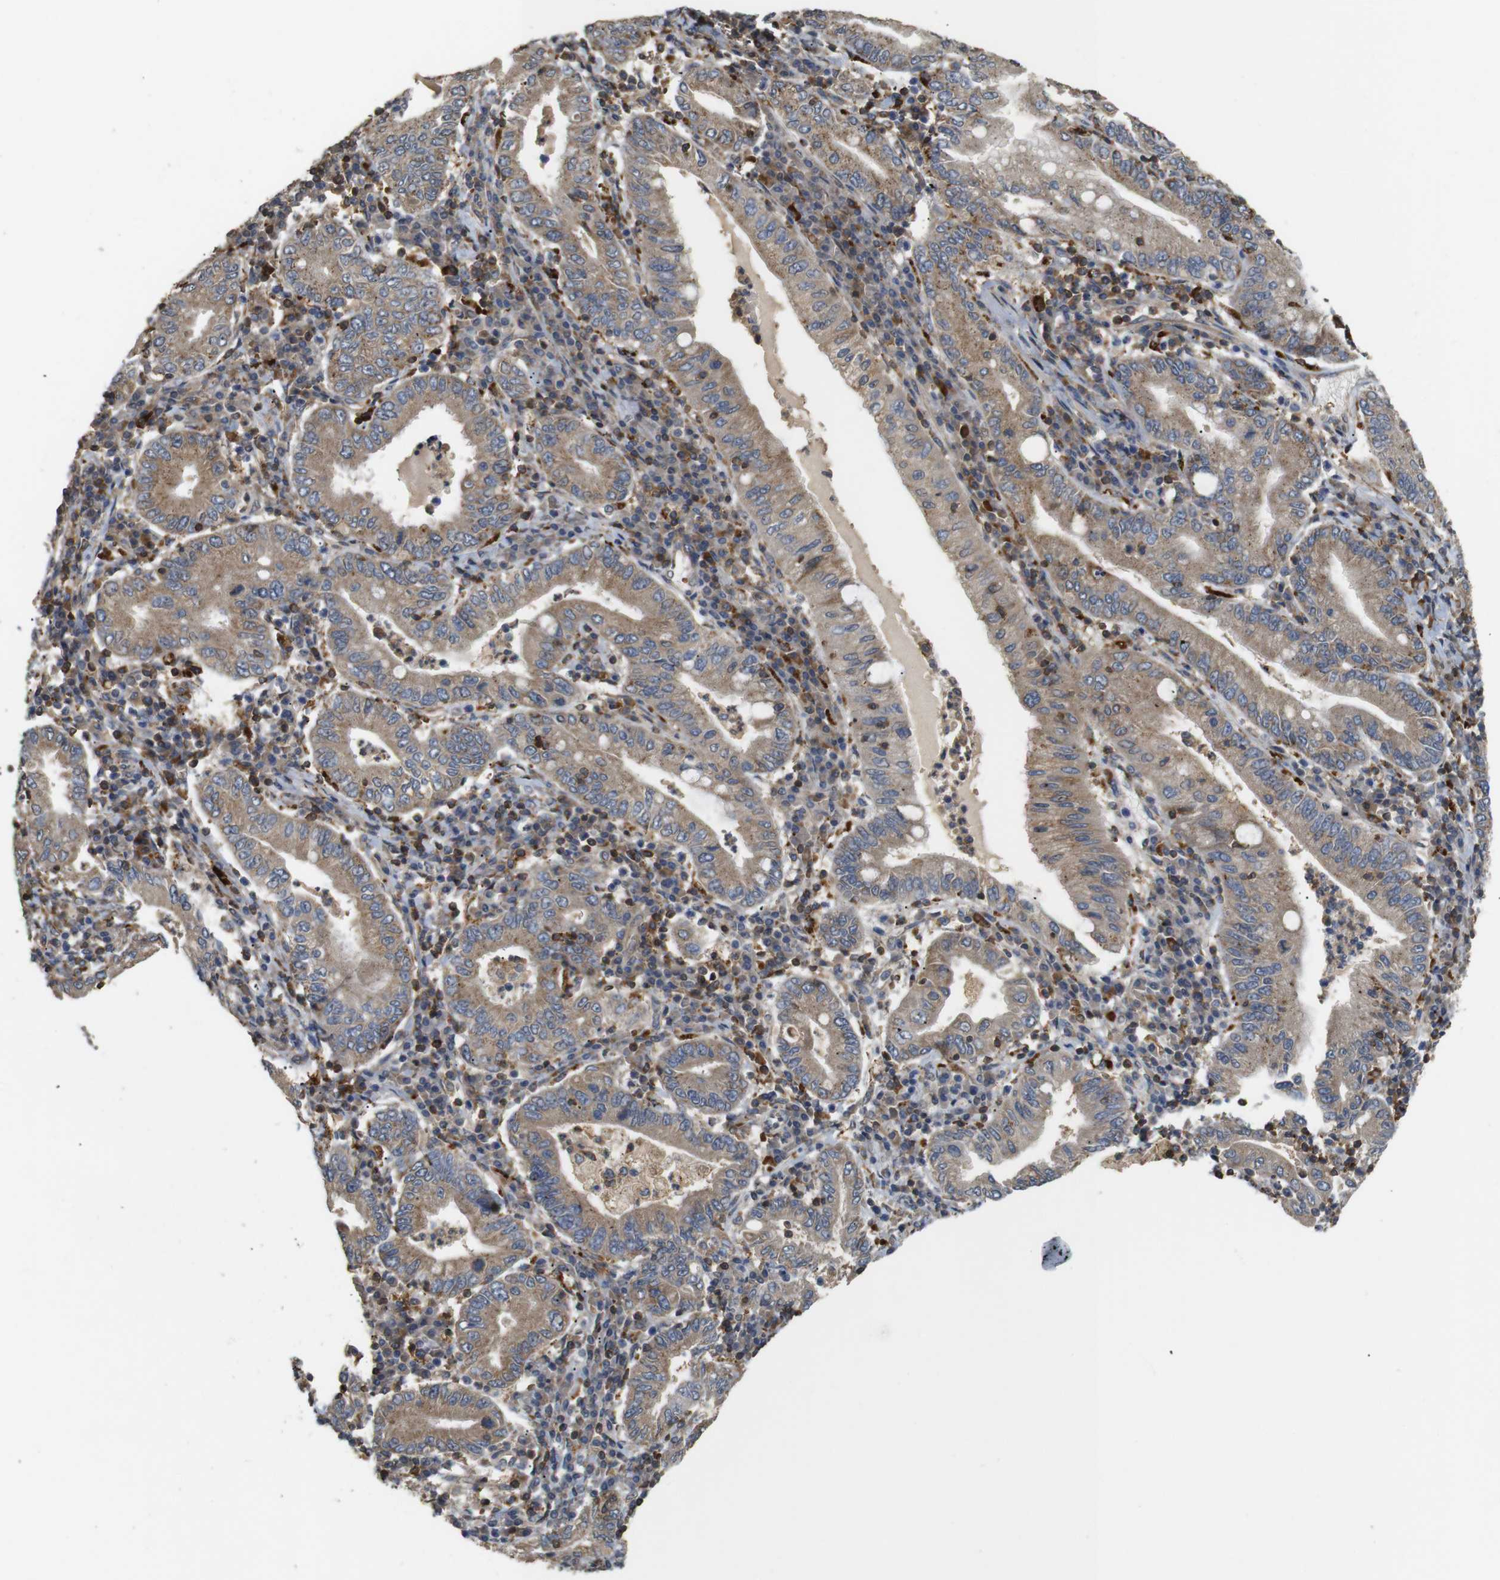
{"staining": {"intensity": "moderate", "quantity": ">75%", "location": "cytoplasmic/membranous"}, "tissue": "stomach cancer", "cell_type": "Tumor cells", "image_type": "cancer", "snomed": [{"axis": "morphology", "description": "Normal tissue, NOS"}, {"axis": "morphology", "description": "Adenocarcinoma, NOS"}, {"axis": "topography", "description": "Esophagus"}, {"axis": "topography", "description": "Stomach, upper"}, {"axis": "topography", "description": "Peripheral nerve tissue"}], "caption": "Tumor cells demonstrate medium levels of moderate cytoplasmic/membranous expression in approximately >75% of cells in stomach cancer. Using DAB (brown) and hematoxylin (blue) stains, captured at high magnification using brightfield microscopy.", "gene": "KSR1", "patient": {"sex": "male", "age": 62}}